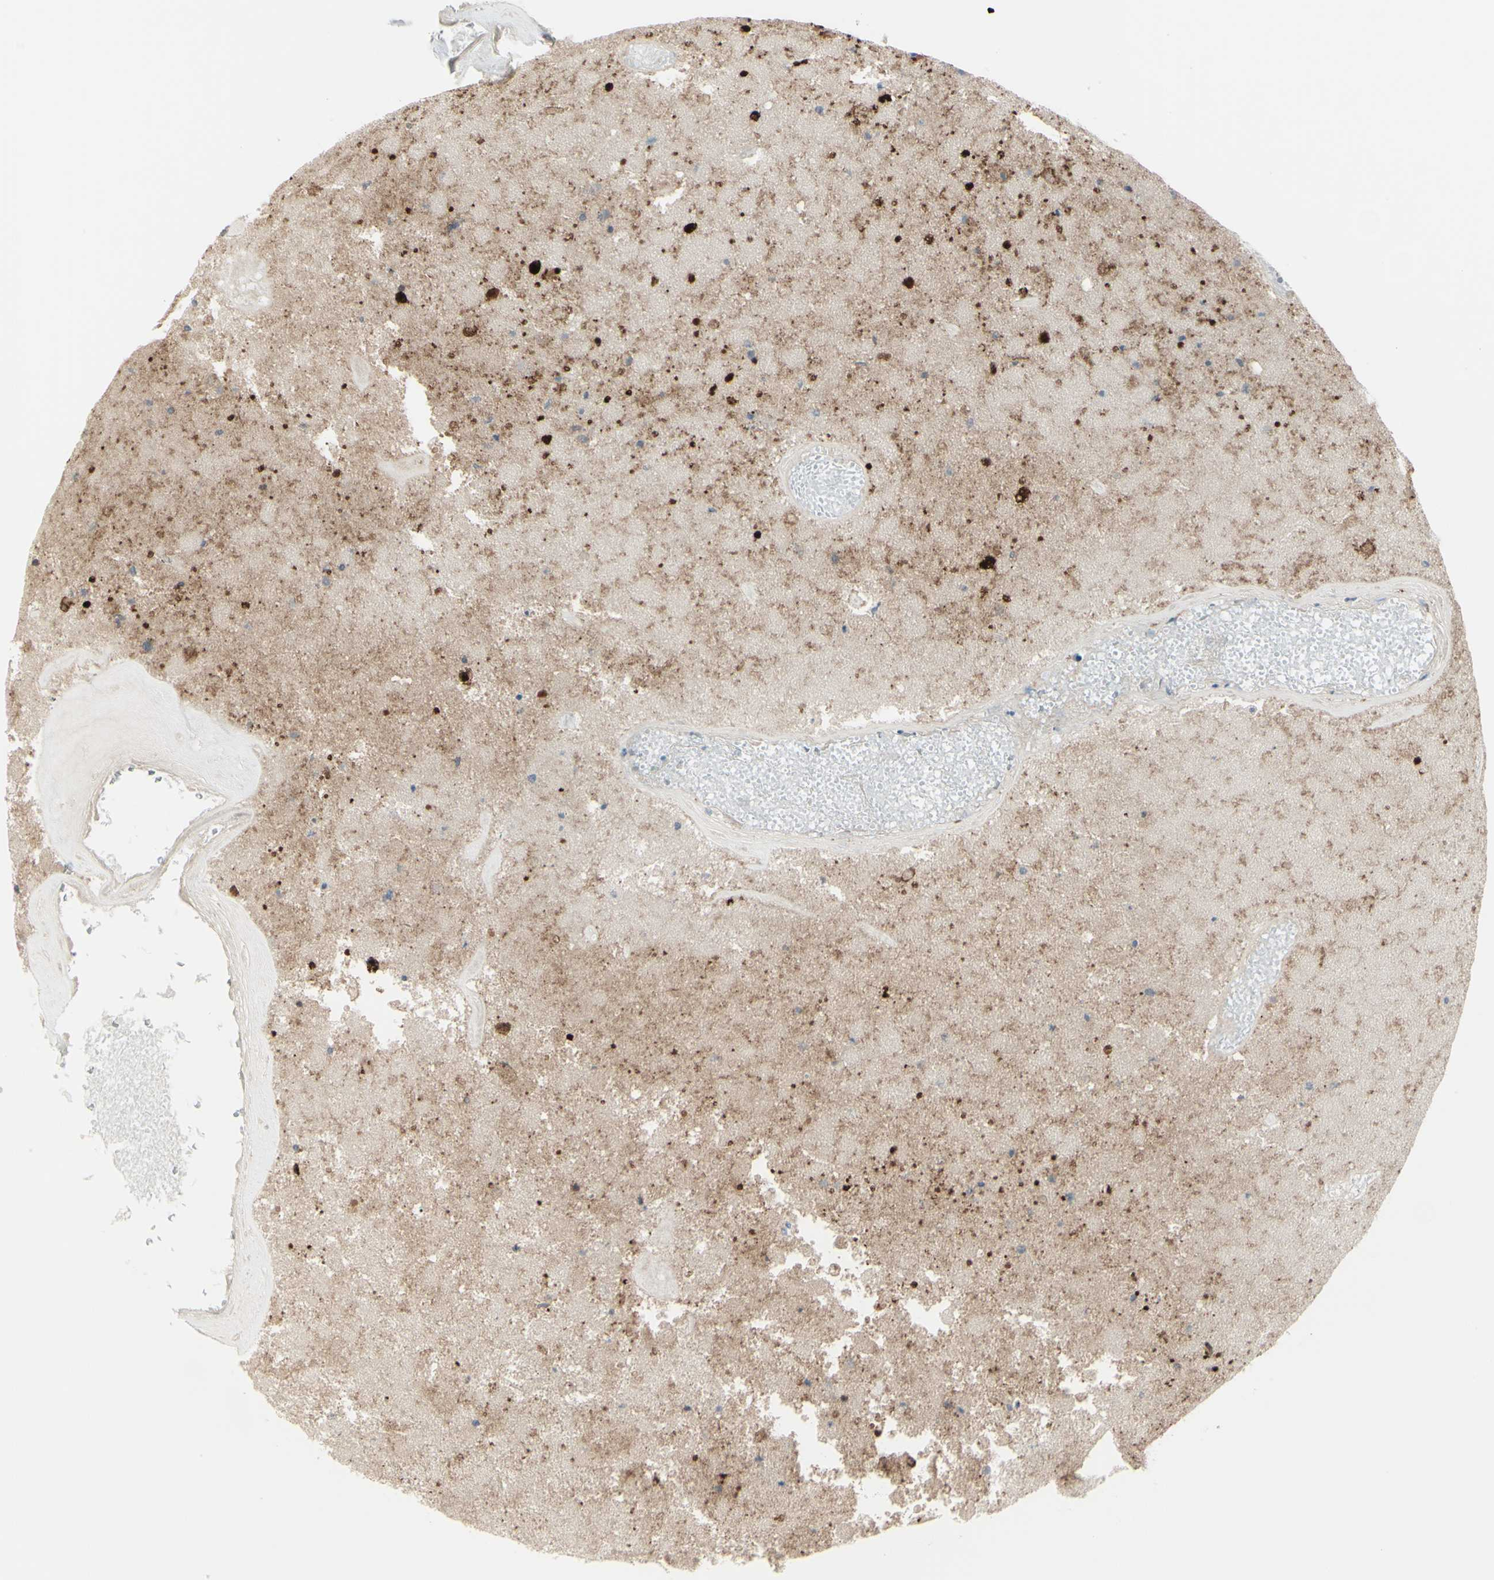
{"staining": {"intensity": "moderate", "quantity": ">75%", "location": "cytoplasmic/membranous,nuclear"}, "tissue": "glioma", "cell_type": "Tumor cells", "image_type": "cancer", "snomed": [{"axis": "morphology", "description": "Normal tissue, NOS"}, {"axis": "morphology", "description": "Glioma, malignant, High grade"}, {"axis": "topography", "description": "Cerebral cortex"}], "caption": "Moderate cytoplasmic/membranous and nuclear staining for a protein is present in about >75% of tumor cells of malignant glioma (high-grade) using immunohistochemistry.", "gene": "LRRK1", "patient": {"sex": "male", "age": 77}}